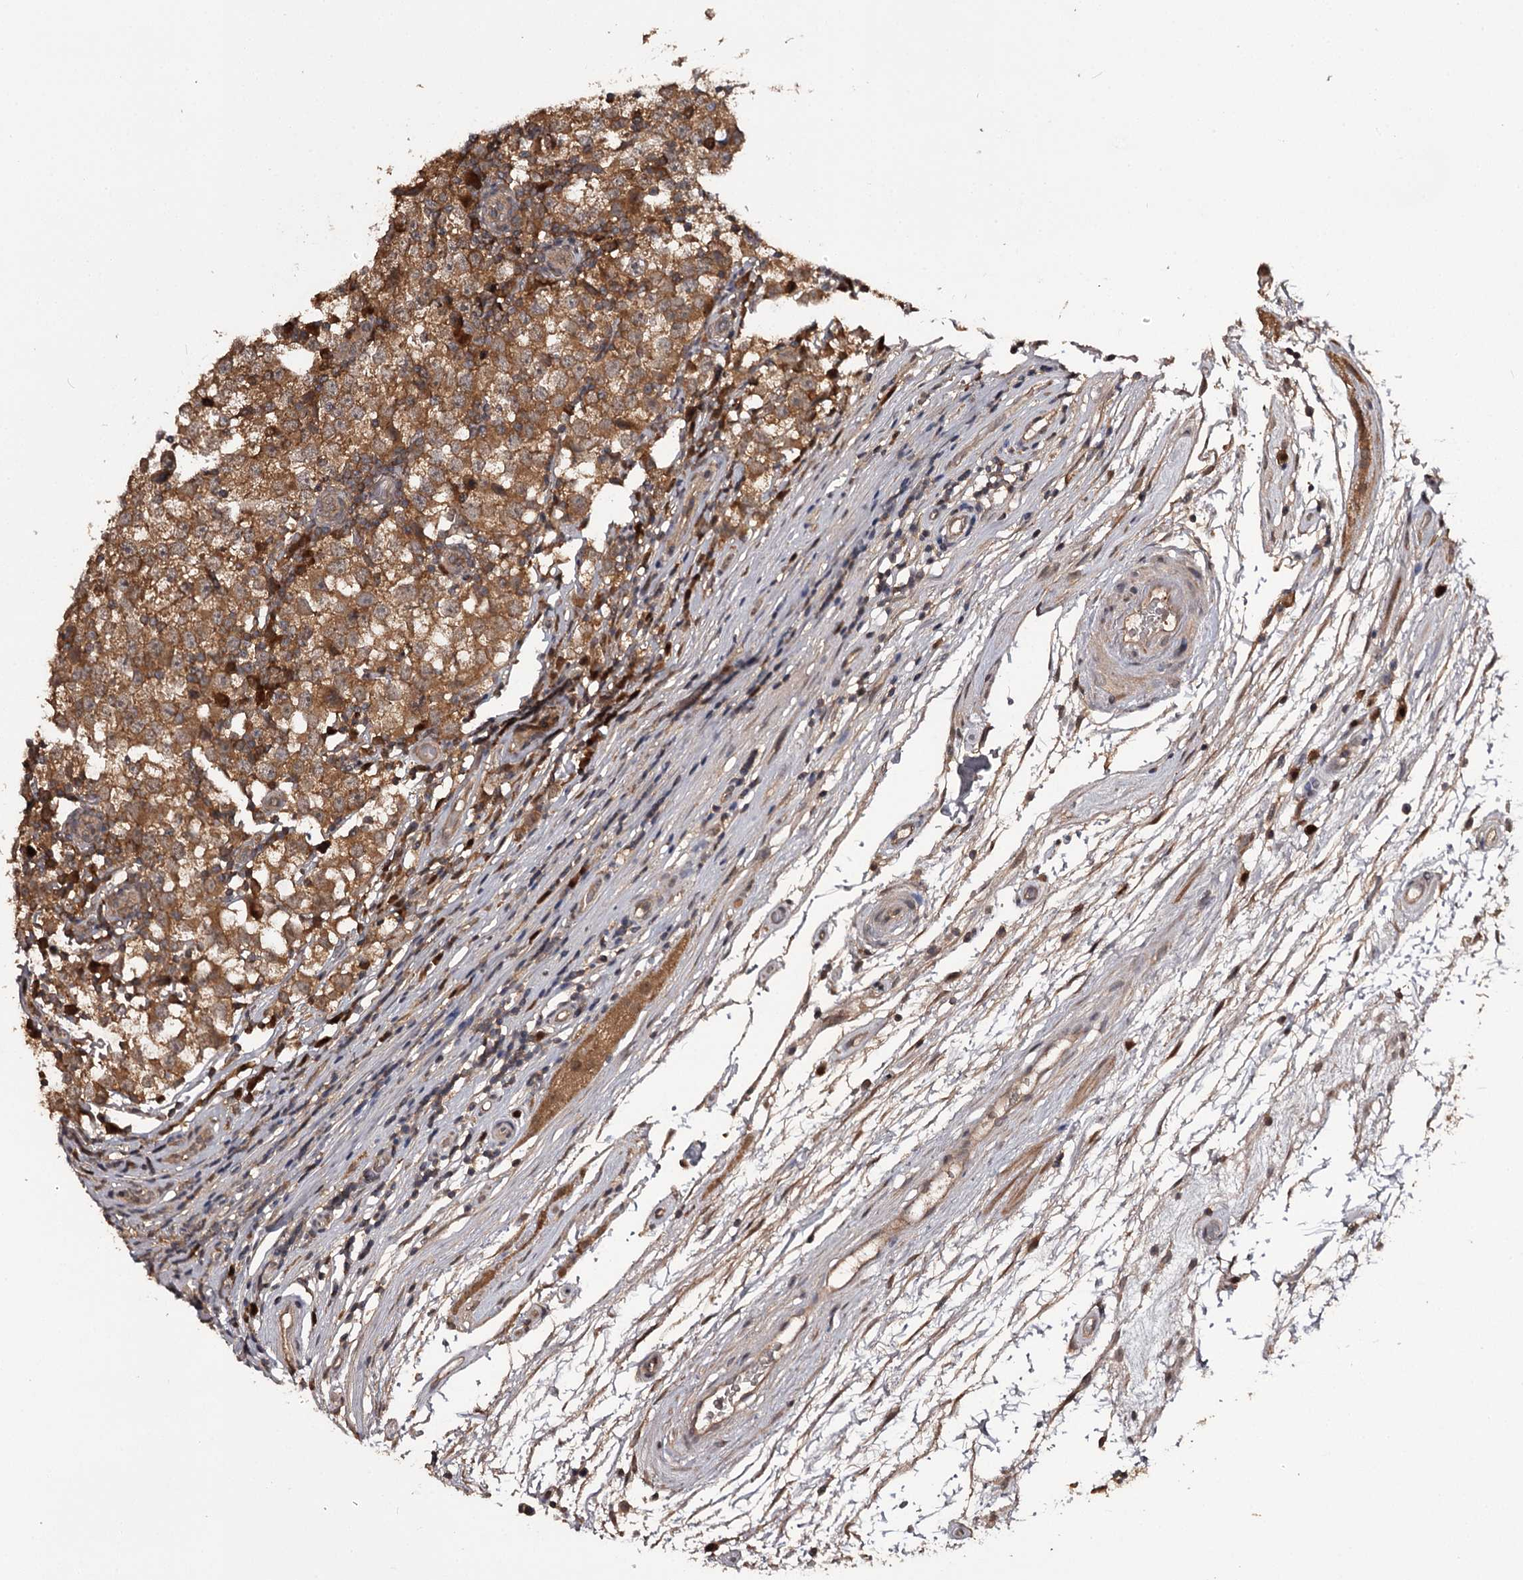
{"staining": {"intensity": "moderate", "quantity": ">75%", "location": "cytoplasmic/membranous"}, "tissue": "testis cancer", "cell_type": "Tumor cells", "image_type": "cancer", "snomed": [{"axis": "morphology", "description": "Seminoma, NOS"}, {"axis": "topography", "description": "Testis"}], "caption": "Brown immunohistochemical staining in human testis seminoma demonstrates moderate cytoplasmic/membranous staining in about >75% of tumor cells.", "gene": "TTC12", "patient": {"sex": "male", "age": 65}}